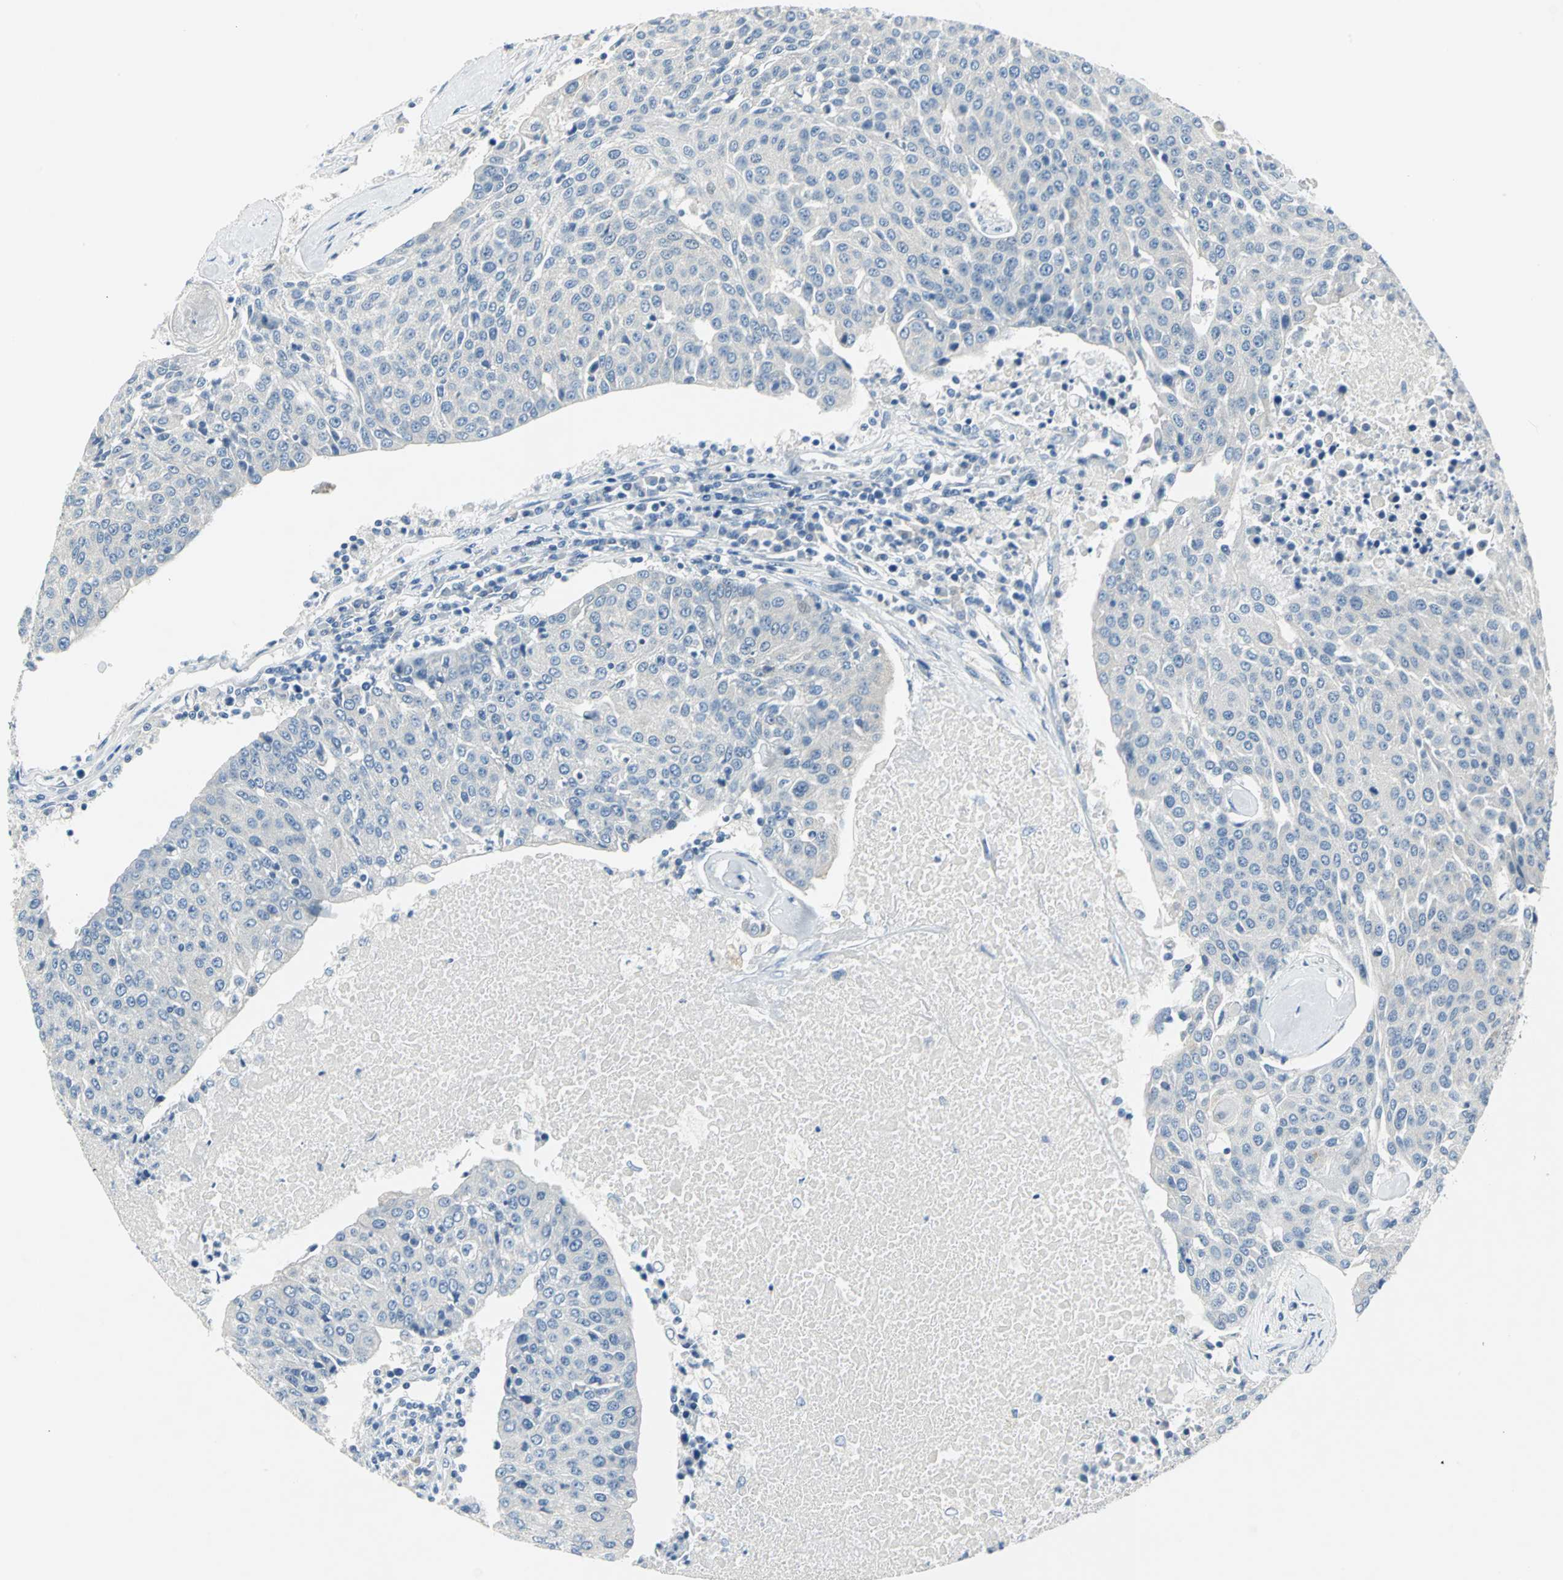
{"staining": {"intensity": "negative", "quantity": "none", "location": "none"}, "tissue": "urothelial cancer", "cell_type": "Tumor cells", "image_type": "cancer", "snomed": [{"axis": "morphology", "description": "Urothelial carcinoma, High grade"}, {"axis": "topography", "description": "Urinary bladder"}], "caption": "A photomicrograph of human urothelial carcinoma (high-grade) is negative for staining in tumor cells.", "gene": "RIPOR1", "patient": {"sex": "female", "age": 85}}